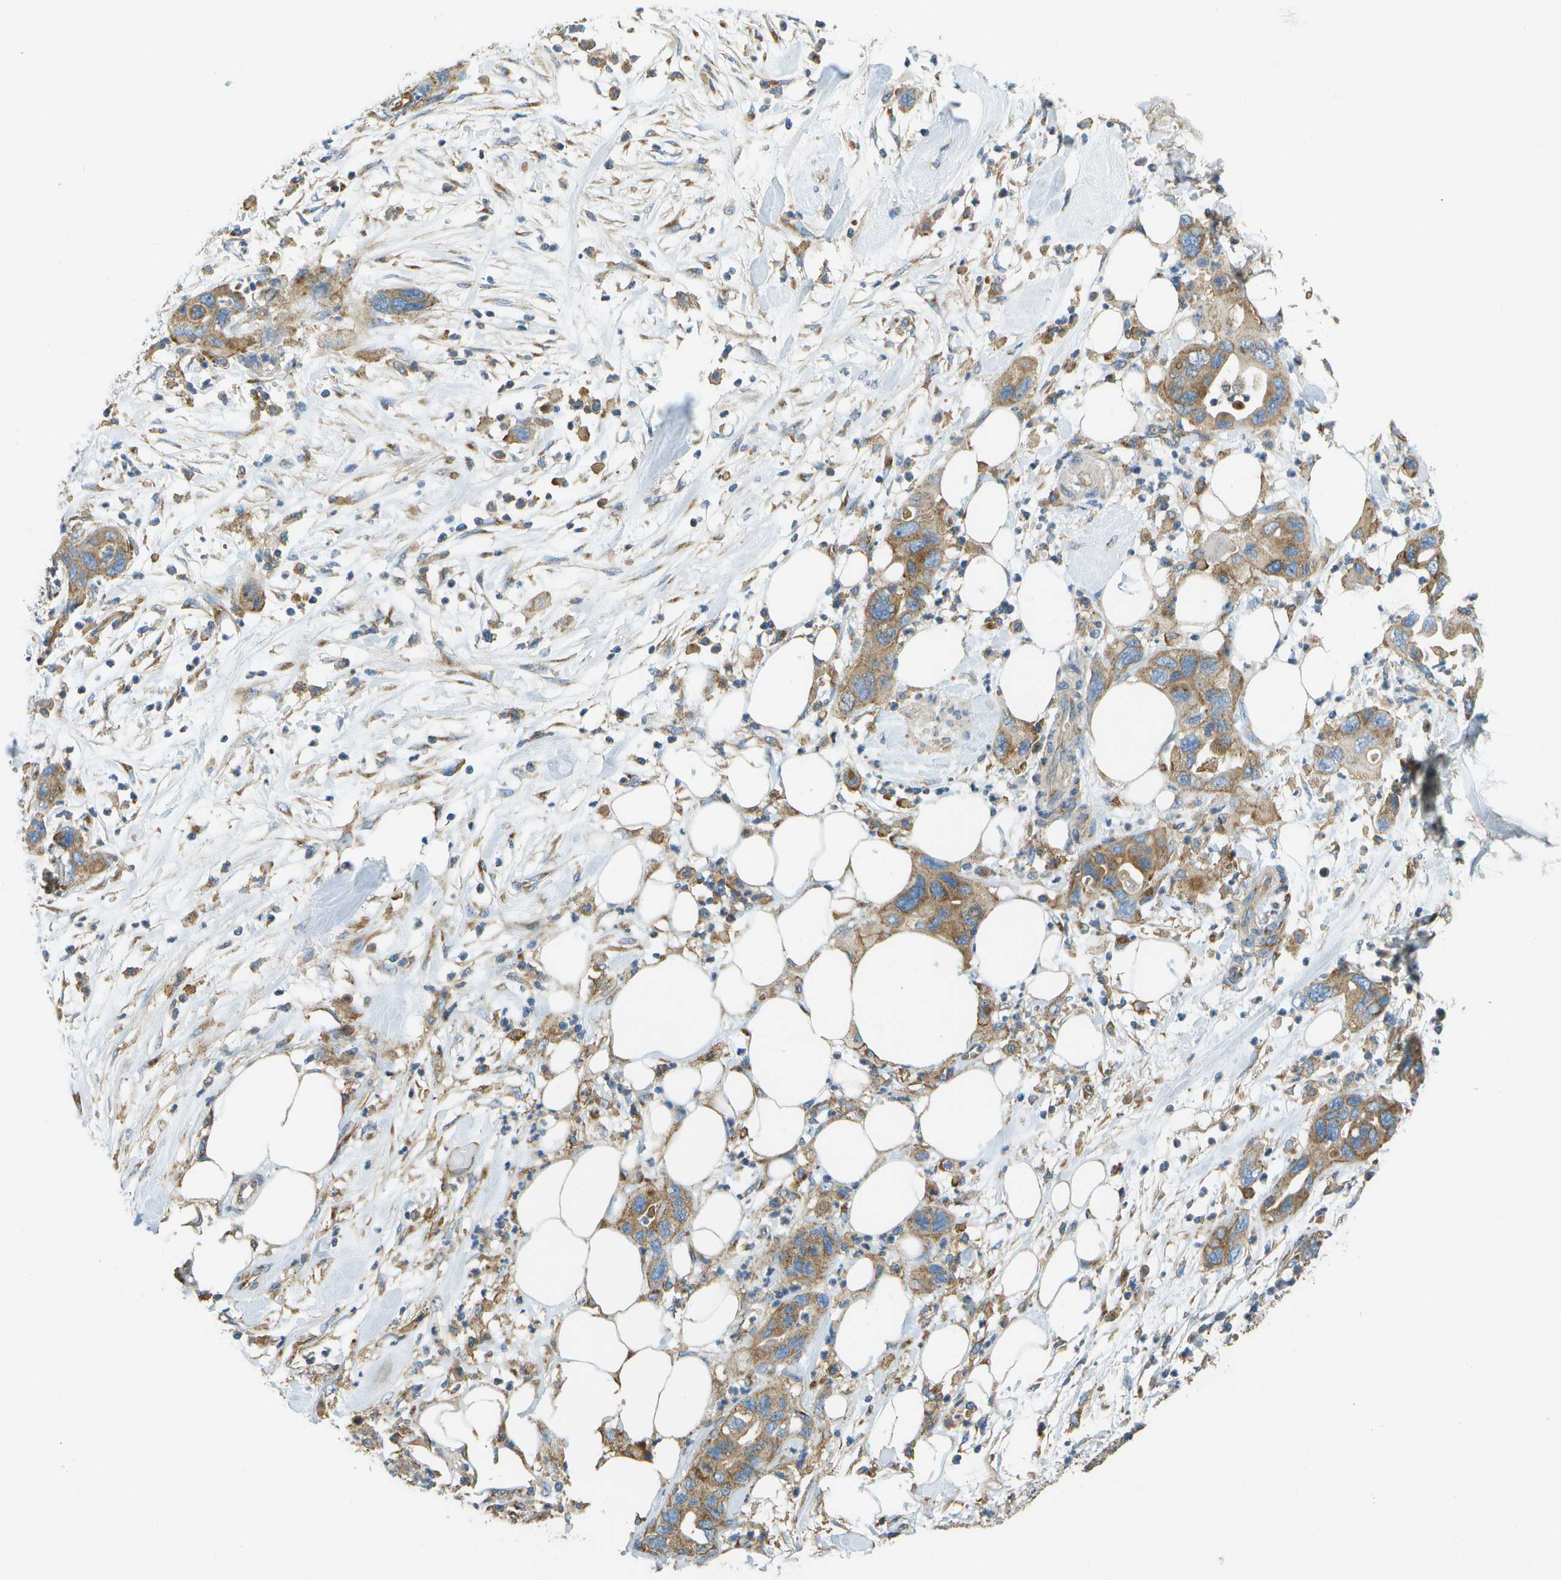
{"staining": {"intensity": "moderate", "quantity": ">75%", "location": "cytoplasmic/membranous"}, "tissue": "pancreatic cancer", "cell_type": "Tumor cells", "image_type": "cancer", "snomed": [{"axis": "morphology", "description": "Adenocarcinoma, NOS"}, {"axis": "topography", "description": "Pancreas"}], "caption": "Brown immunohistochemical staining in human pancreatic cancer (adenocarcinoma) exhibits moderate cytoplasmic/membranous positivity in about >75% of tumor cells.", "gene": "CLTC", "patient": {"sex": "female", "age": 71}}